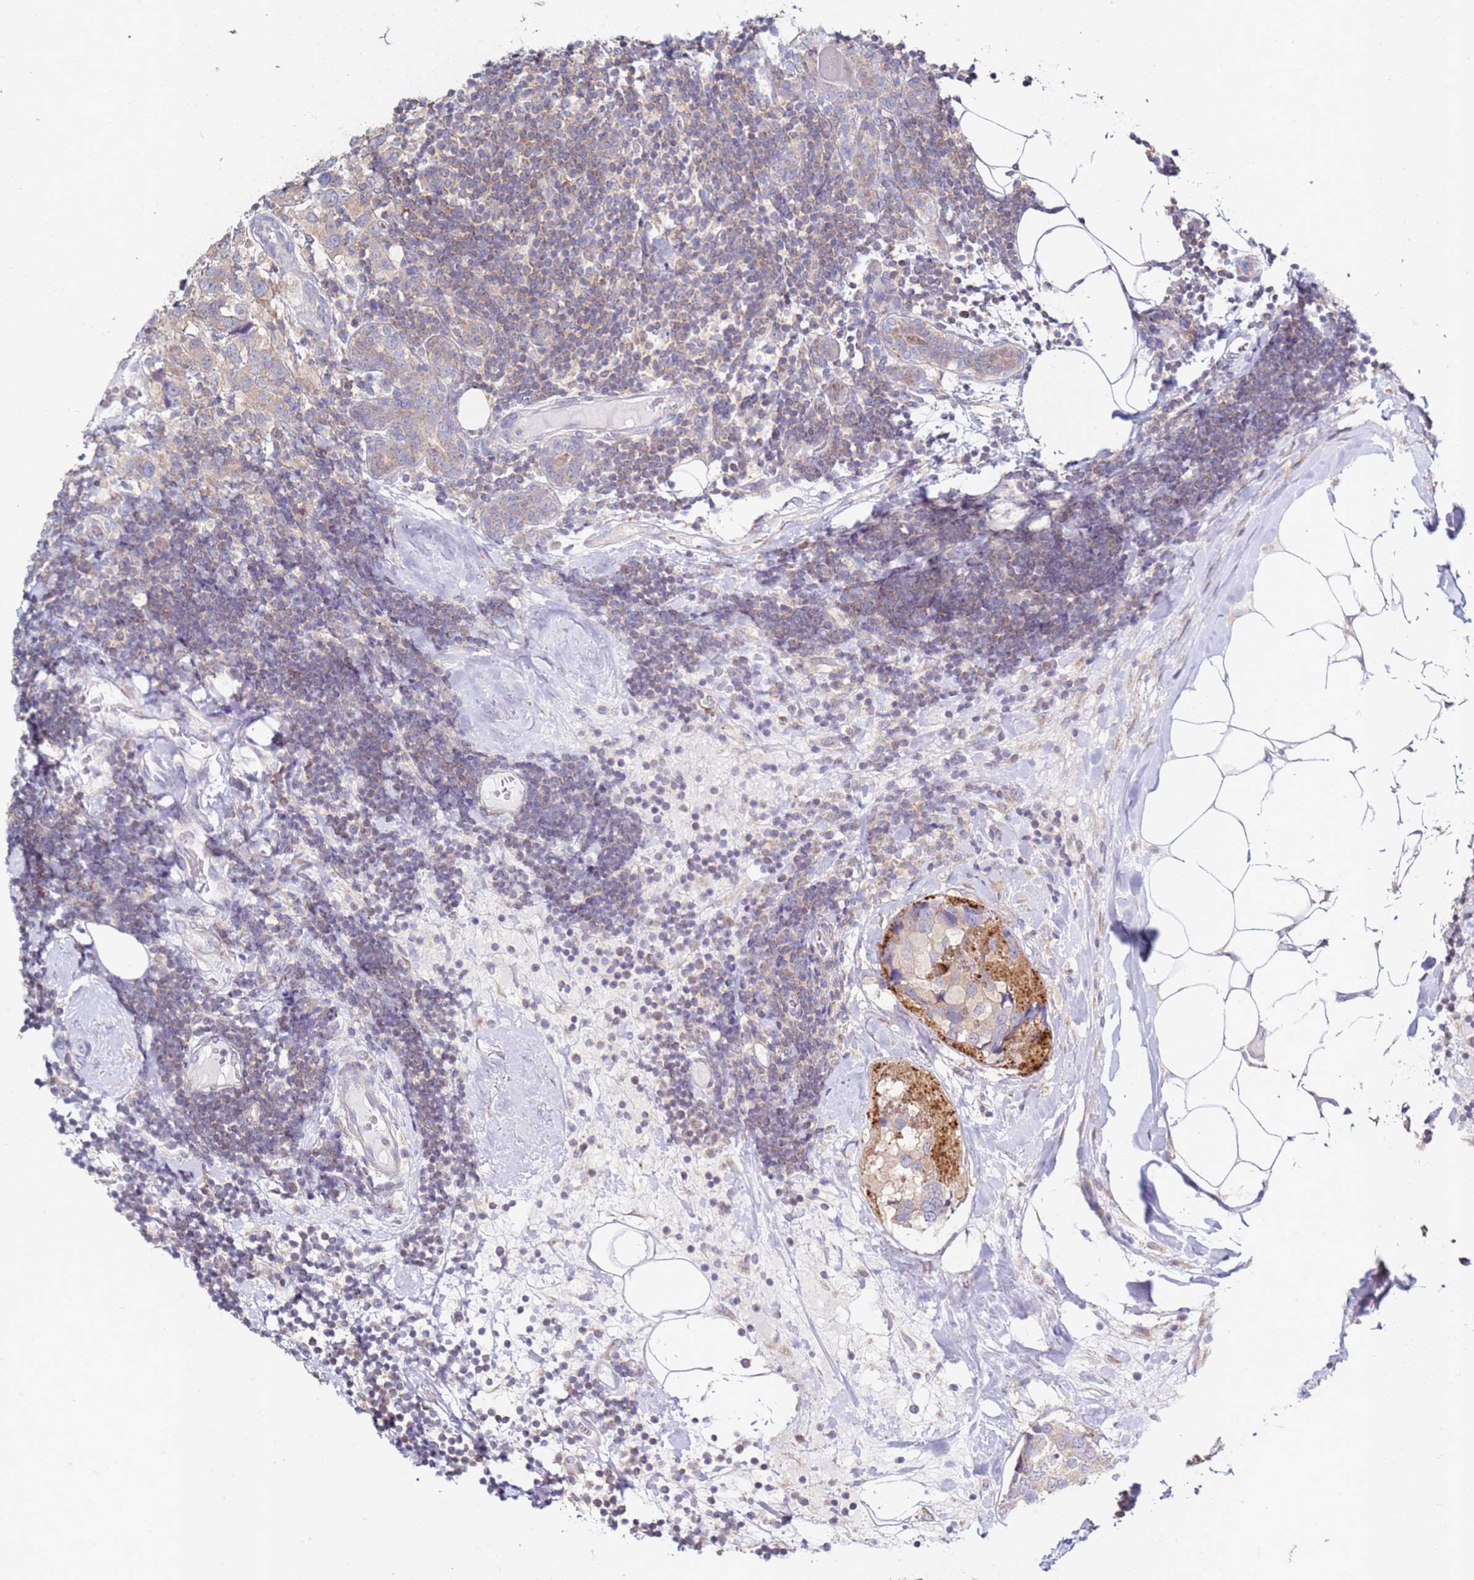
{"staining": {"intensity": "weak", "quantity": "<25%", "location": "cytoplasmic/membranous"}, "tissue": "breast cancer", "cell_type": "Tumor cells", "image_type": "cancer", "snomed": [{"axis": "morphology", "description": "Lobular carcinoma"}, {"axis": "topography", "description": "Breast"}], "caption": "Breast cancer was stained to show a protein in brown. There is no significant staining in tumor cells.", "gene": "CNOT9", "patient": {"sex": "female", "age": 59}}